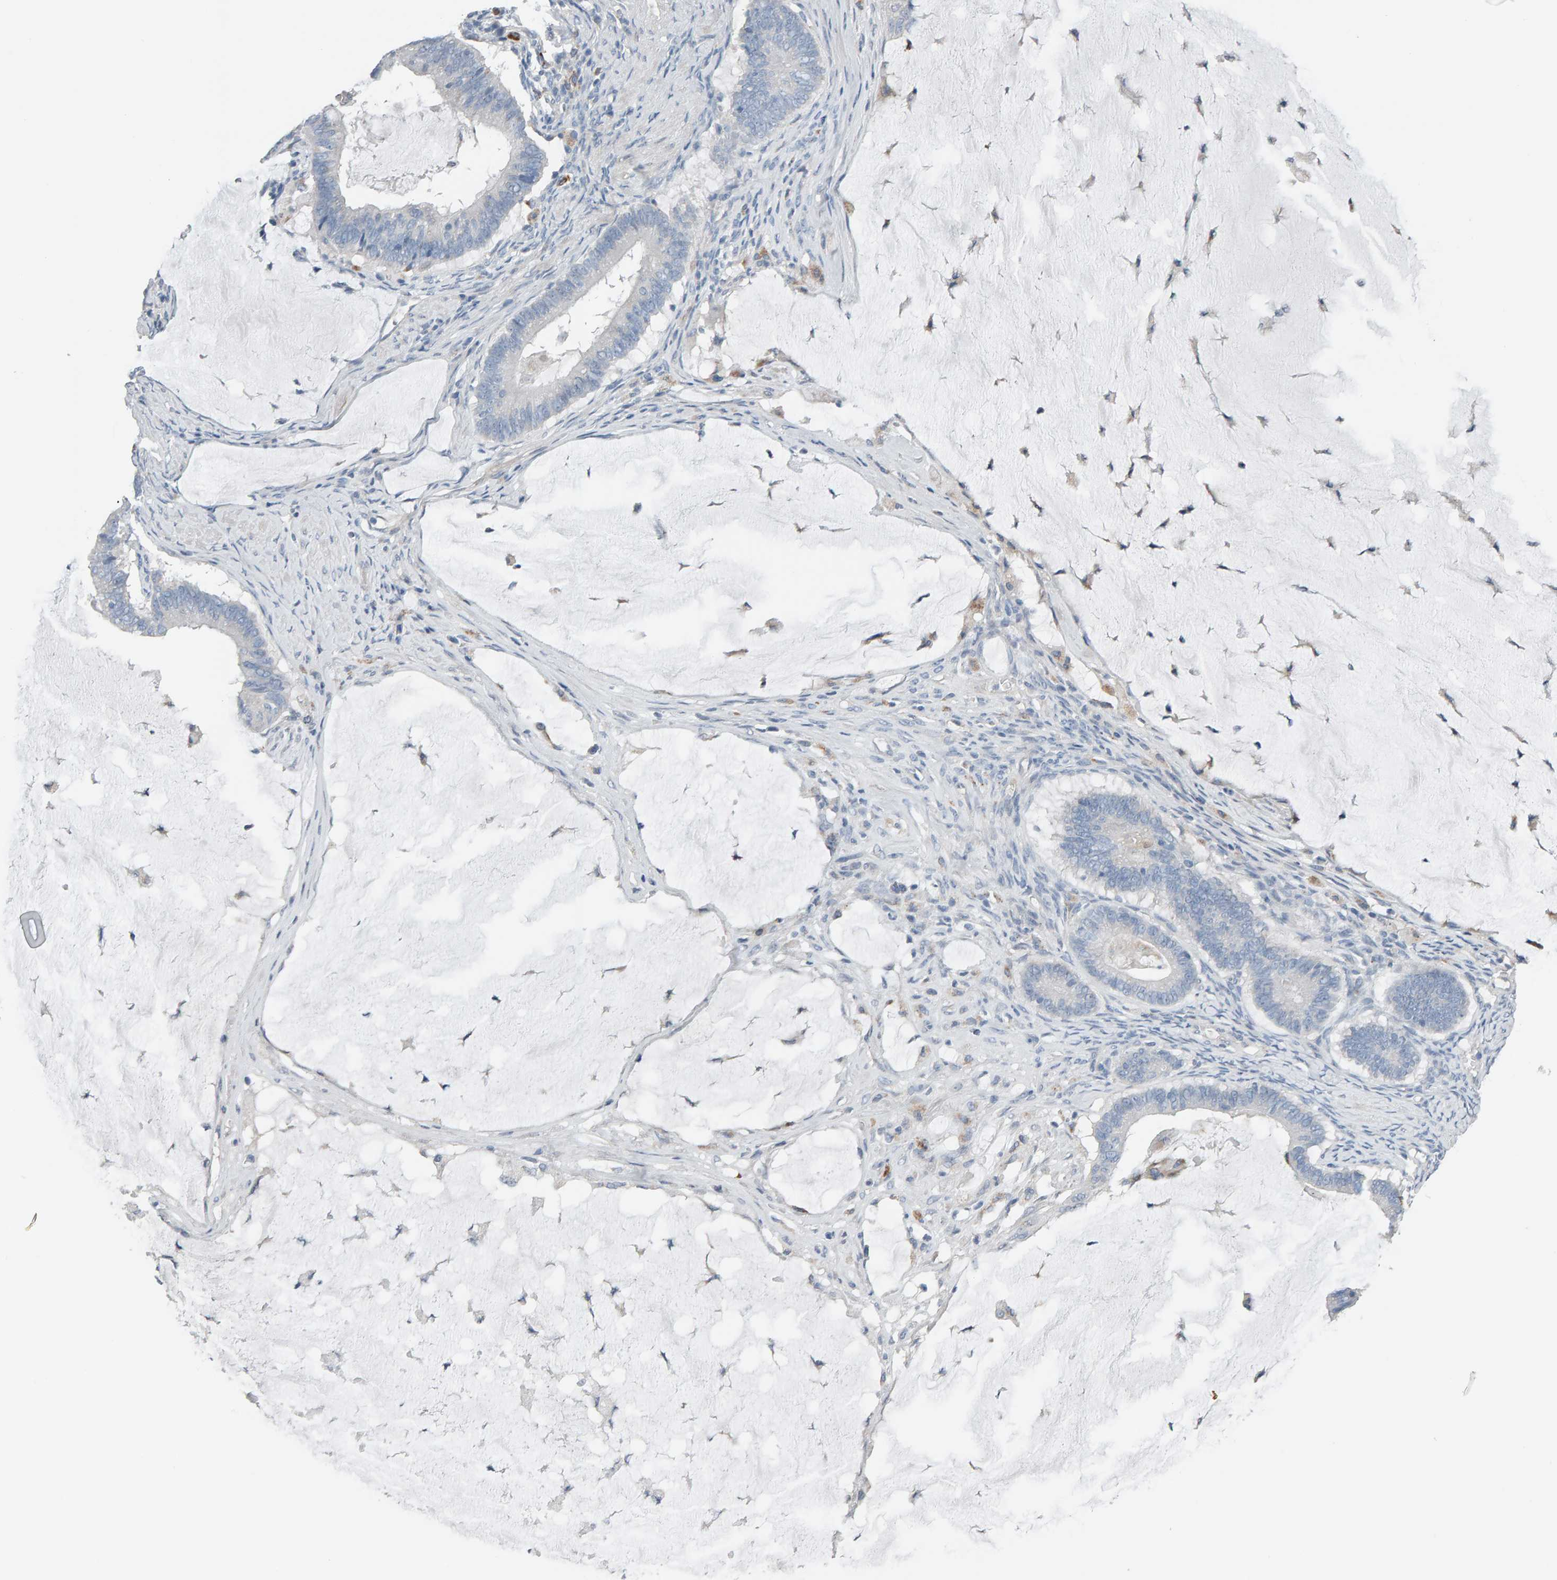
{"staining": {"intensity": "negative", "quantity": "none", "location": "none"}, "tissue": "ovarian cancer", "cell_type": "Tumor cells", "image_type": "cancer", "snomed": [{"axis": "morphology", "description": "Cystadenocarcinoma, mucinous, NOS"}, {"axis": "topography", "description": "Ovary"}], "caption": "Ovarian cancer (mucinous cystadenocarcinoma) was stained to show a protein in brown. There is no significant positivity in tumor cells.", "gene": "IPPK", "patient": {"sex": "female", "age": 61}}